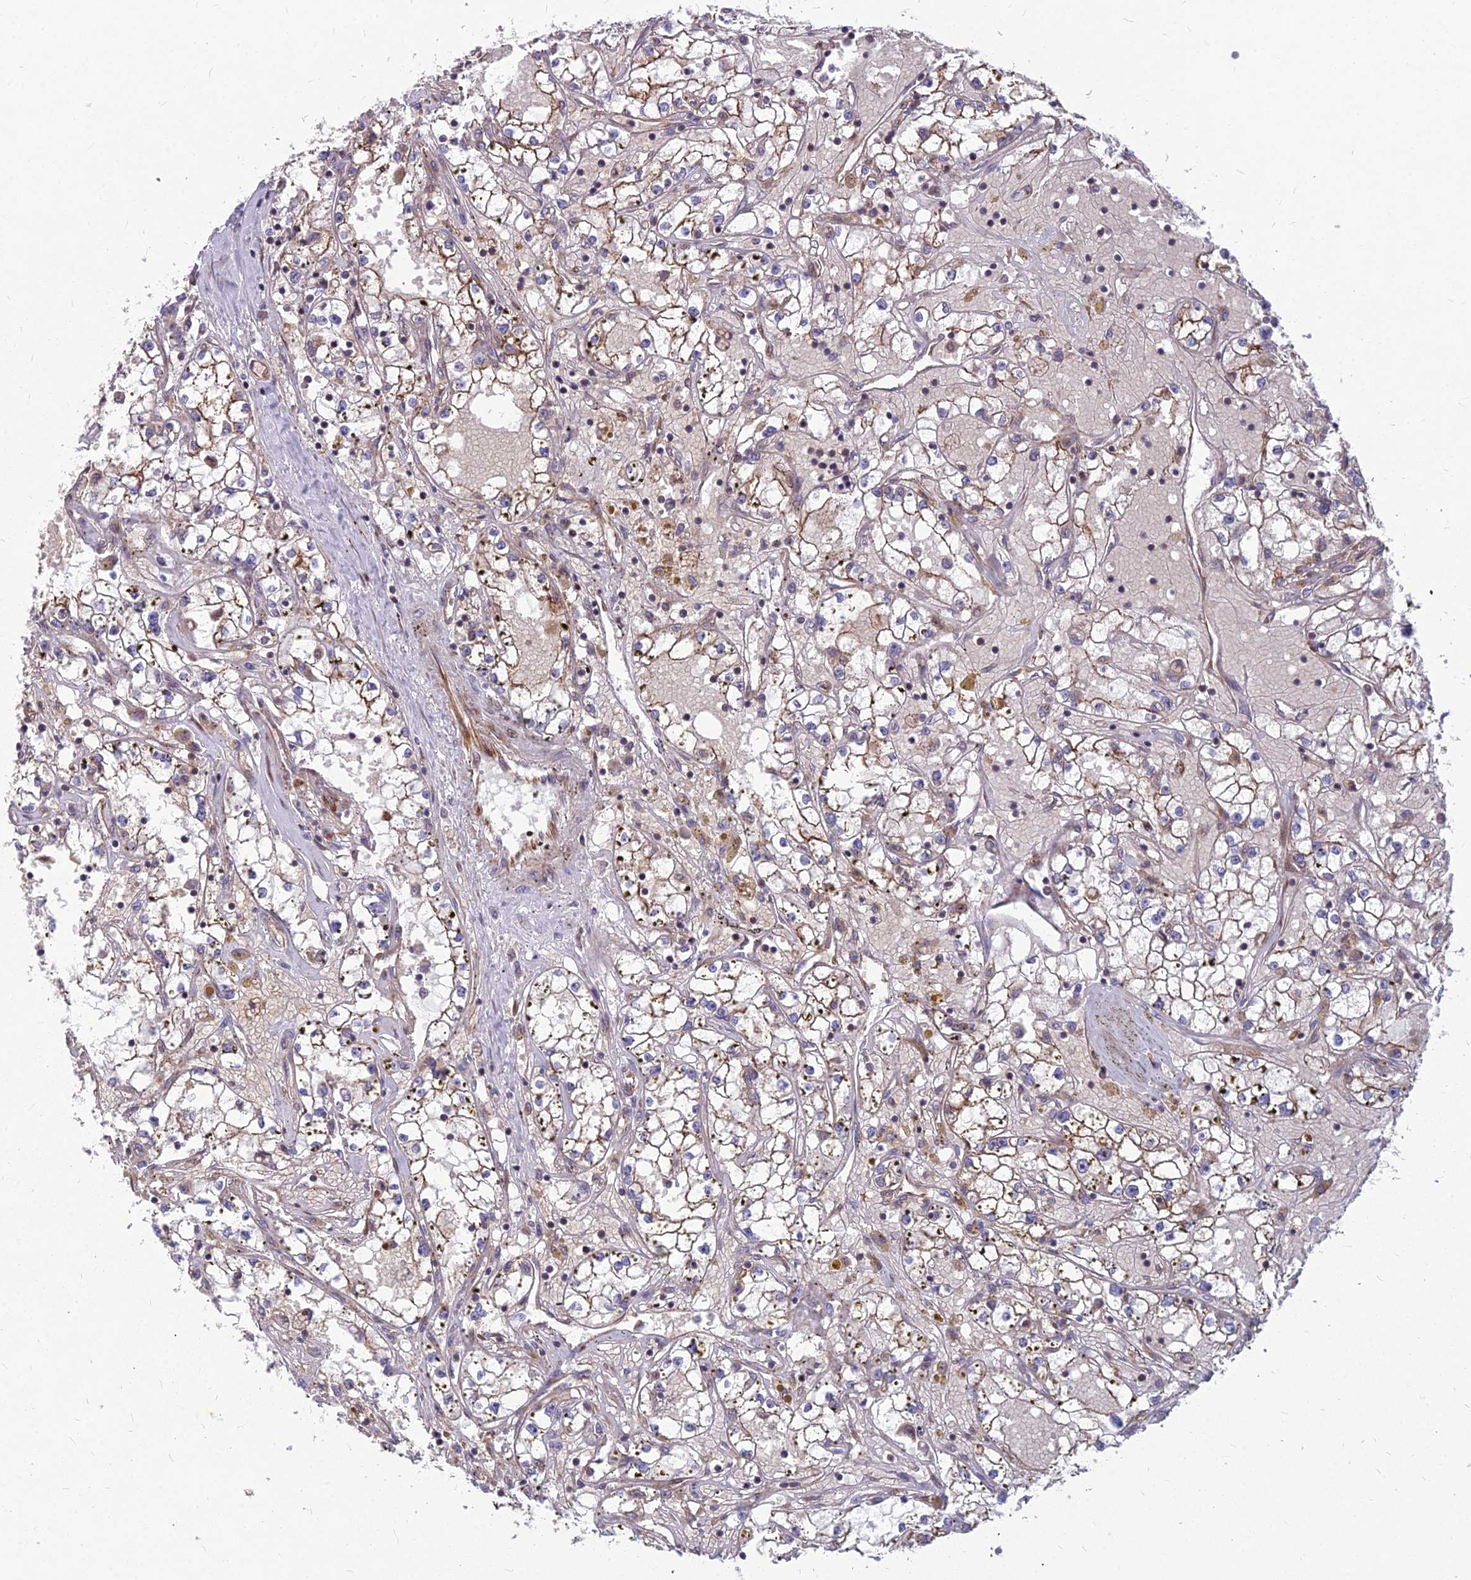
{"staining": {"intensity": "moderate", "quantity": "25%-75%", "location": "cytoplasmic/membranous"}, "tissue": "renal cancer", "cell_type": "Tumor cells", "image_type": "cancer", "snomed": [{"axis": "morphology", "description": "Adenocarcinoma, NOS"}, {"axis": "topography", "description": "Kidney"}], "caption": "IHC of human renal adenocarcinoma exhibits medium levels of moderate cytoplasmic/membranous staining in approximately 25%-75% of tumor cells.", "gene": "MFSD8", "patient": {"sex": "male", "age": 56}}